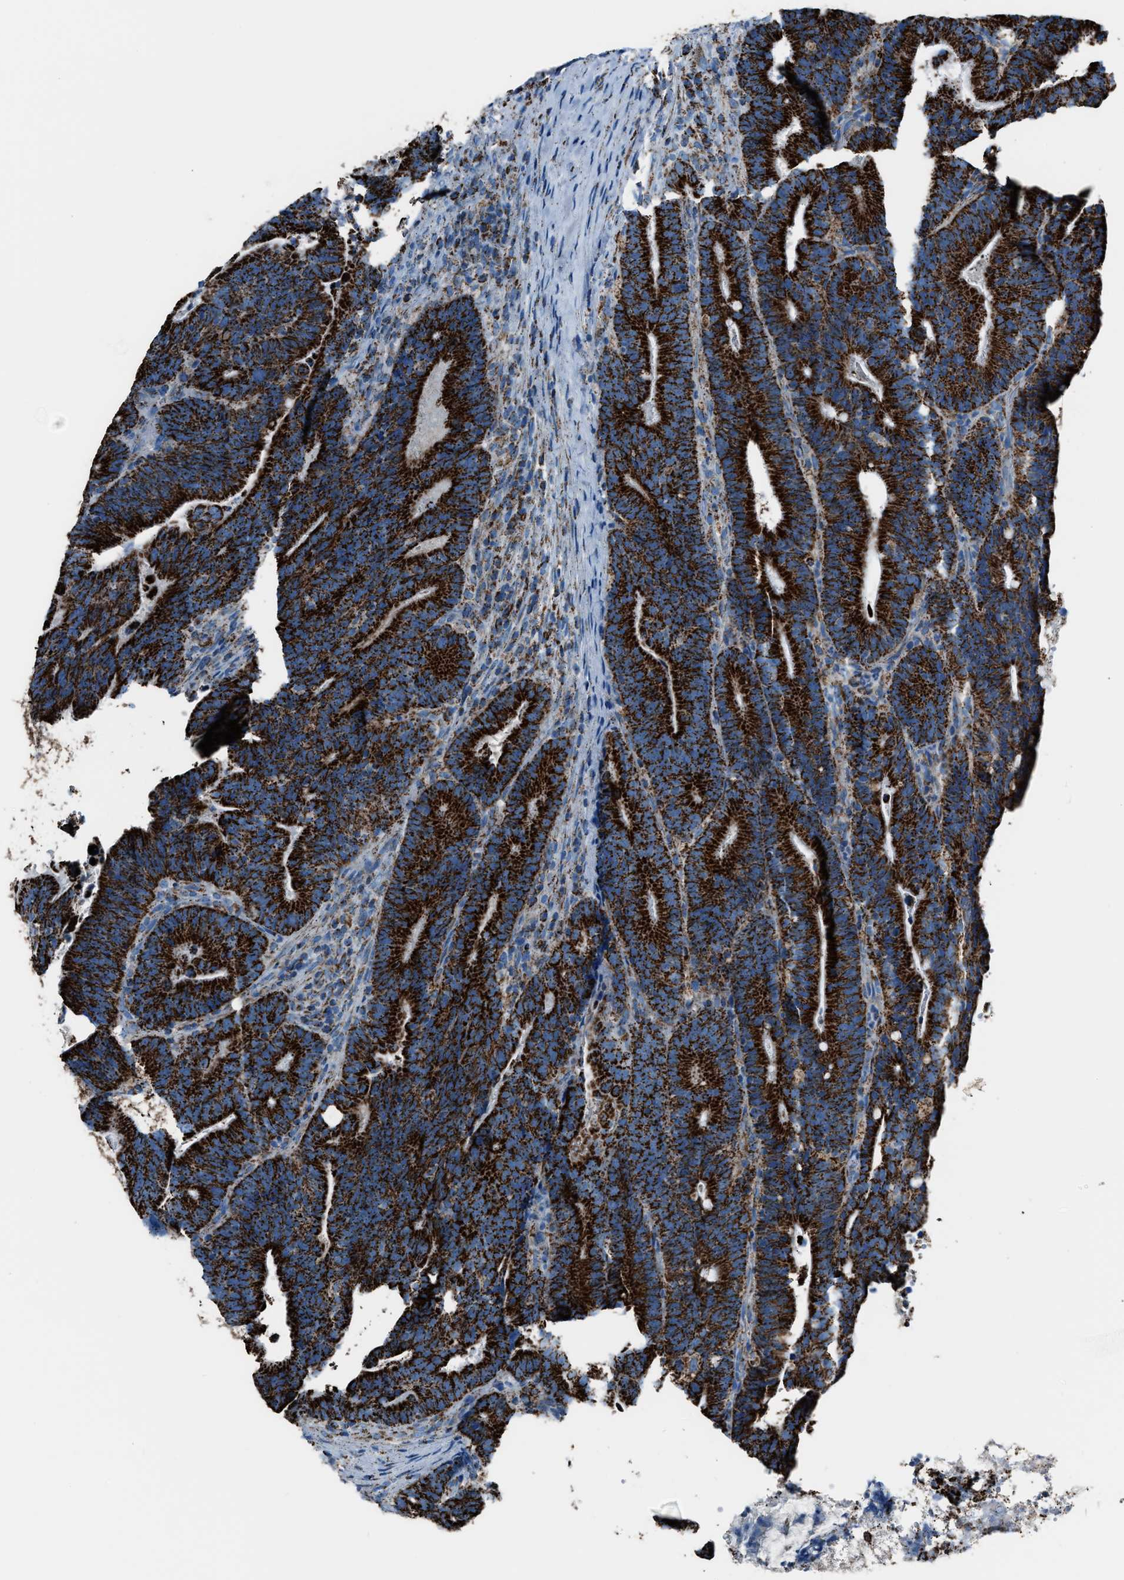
{"staining": {"intensity": "strong", "quantity": ">75%", "location": "cytoplasmic/membranous"}, "tissue": "colorectal cancer", "cell_type": "Tumor cells", "image_type": "cancer", "snomed": [{"axis": "morphology", "description": "Adenocarcinoma, NOS"}, {"axis": "topography", "description": "Colon"}], "caption": "Tumor cells show strong cytoplasmic/membranous expression in about >75% of cells in adenocarcinoma (colorectal).", "gene": "MDH2", "patient": {"sex": "female", "age": 66}}